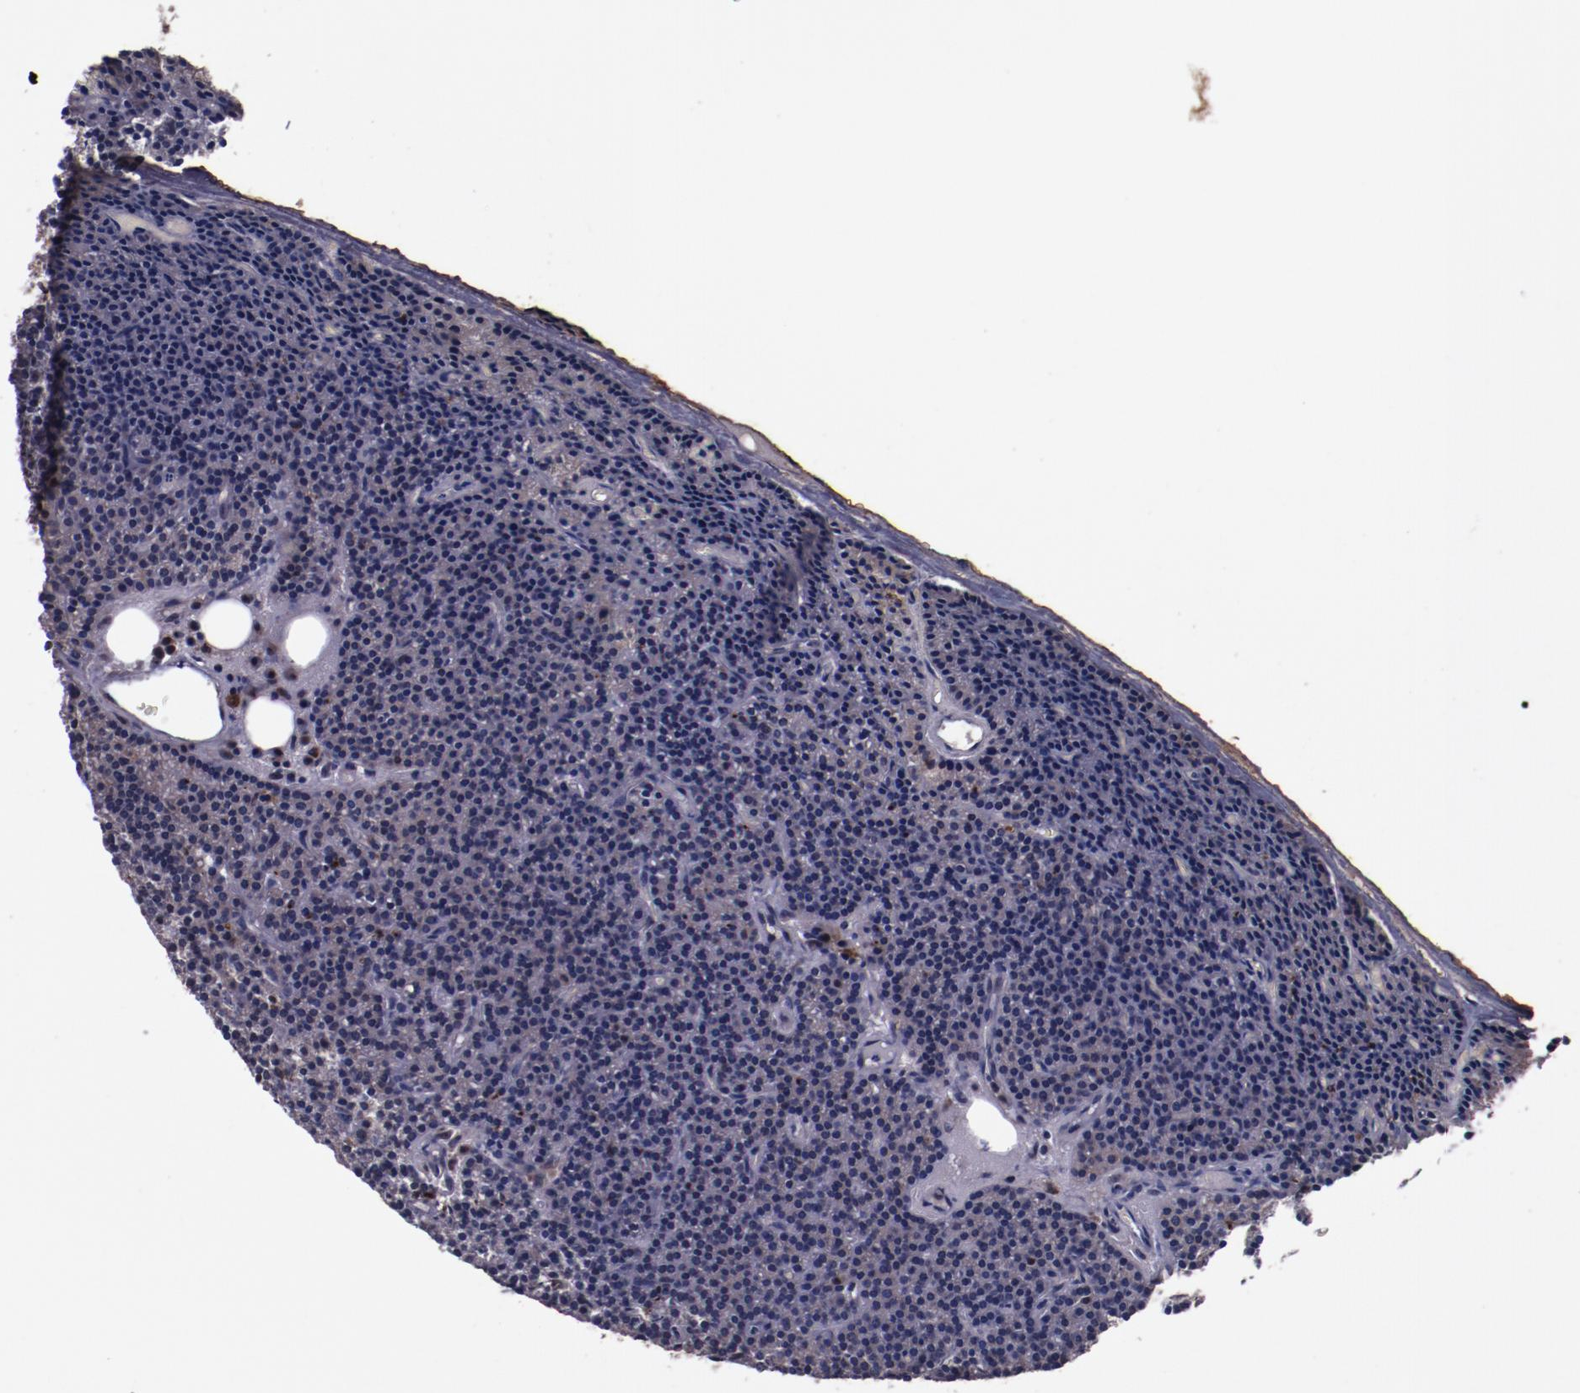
{"staining": {"intensity": "negative", "quantity": "none", "location": "none"}, "tissue": "parathyroid gland", "cell_type": "Glandular cells", "image_type": "normal", "snomed": [{"axis": "morphology", "description": "Normal tissue, NOS"}, {"axis": "topography", "description": "Parathyroid gland"}], "caption": "DAB (3,3'-diaminobenzidine) immunohistochemical staining of unremarkable human parathyroid gland shows no significant positivity in glandular cells.", "gene": "CHEK2", "patient": {"sex": "male", "age": 57}}